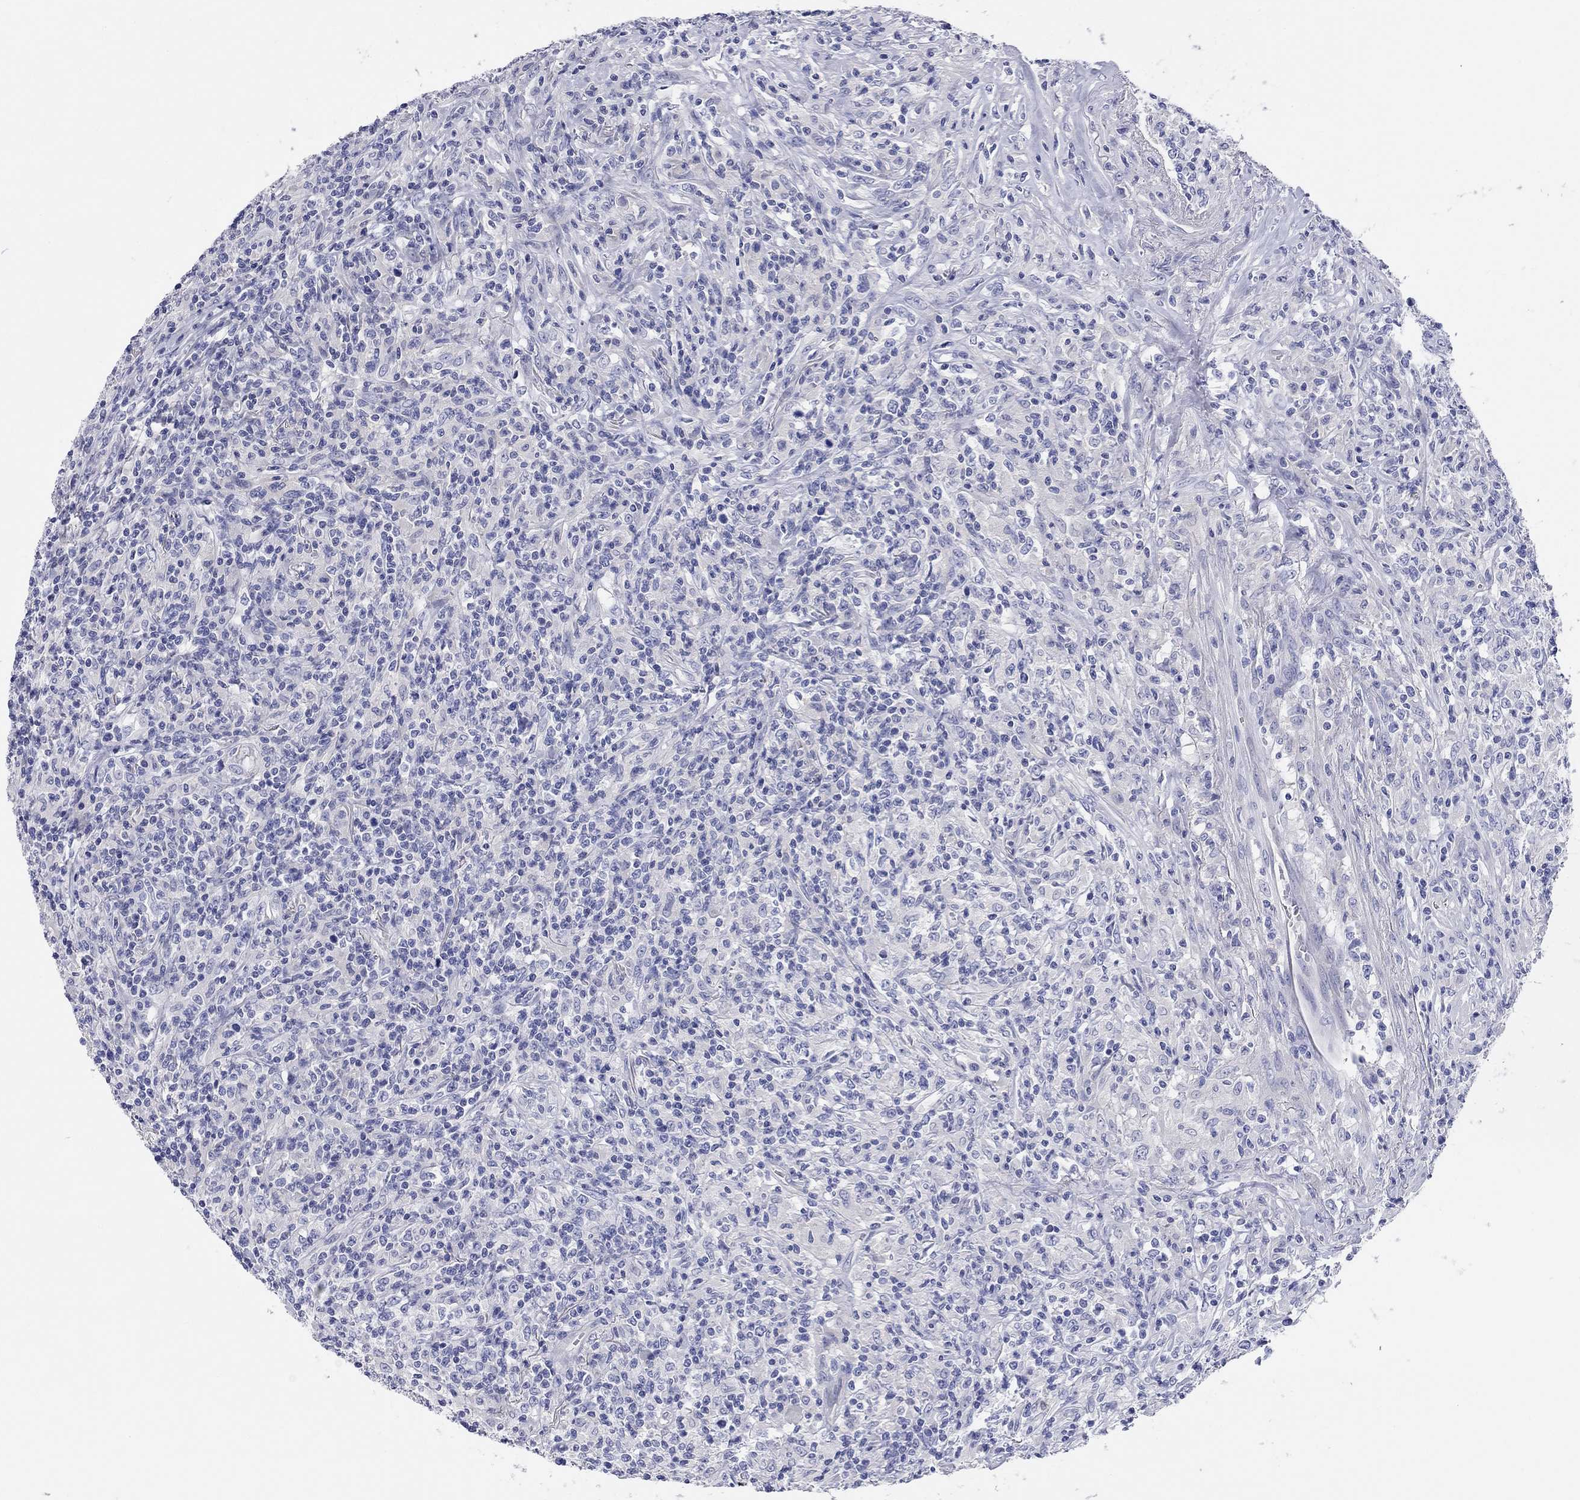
{"staining": {"intensity": "negative", "quantity": "none", "location": "none"}, "tissue": "lymphoma", "cell_type": "Tumor cells", "image_type": "cancer", "snomed": [{"axis": "morphology", "description": "Malignant lymphoma, non-Hodgkin's type, High grade"}, {"axis": "topography", "description": "Lung"}], "caption": "The image exhibits no significant positivity in tumor cells of high-grade malignant lymphoma, non-Hodgkin's type. (Immunohistochemistry (ihc), brightfield microscopy, high magnification).", "gene": "TMEM221", "patient": {"sex": "male", "age": 79}}